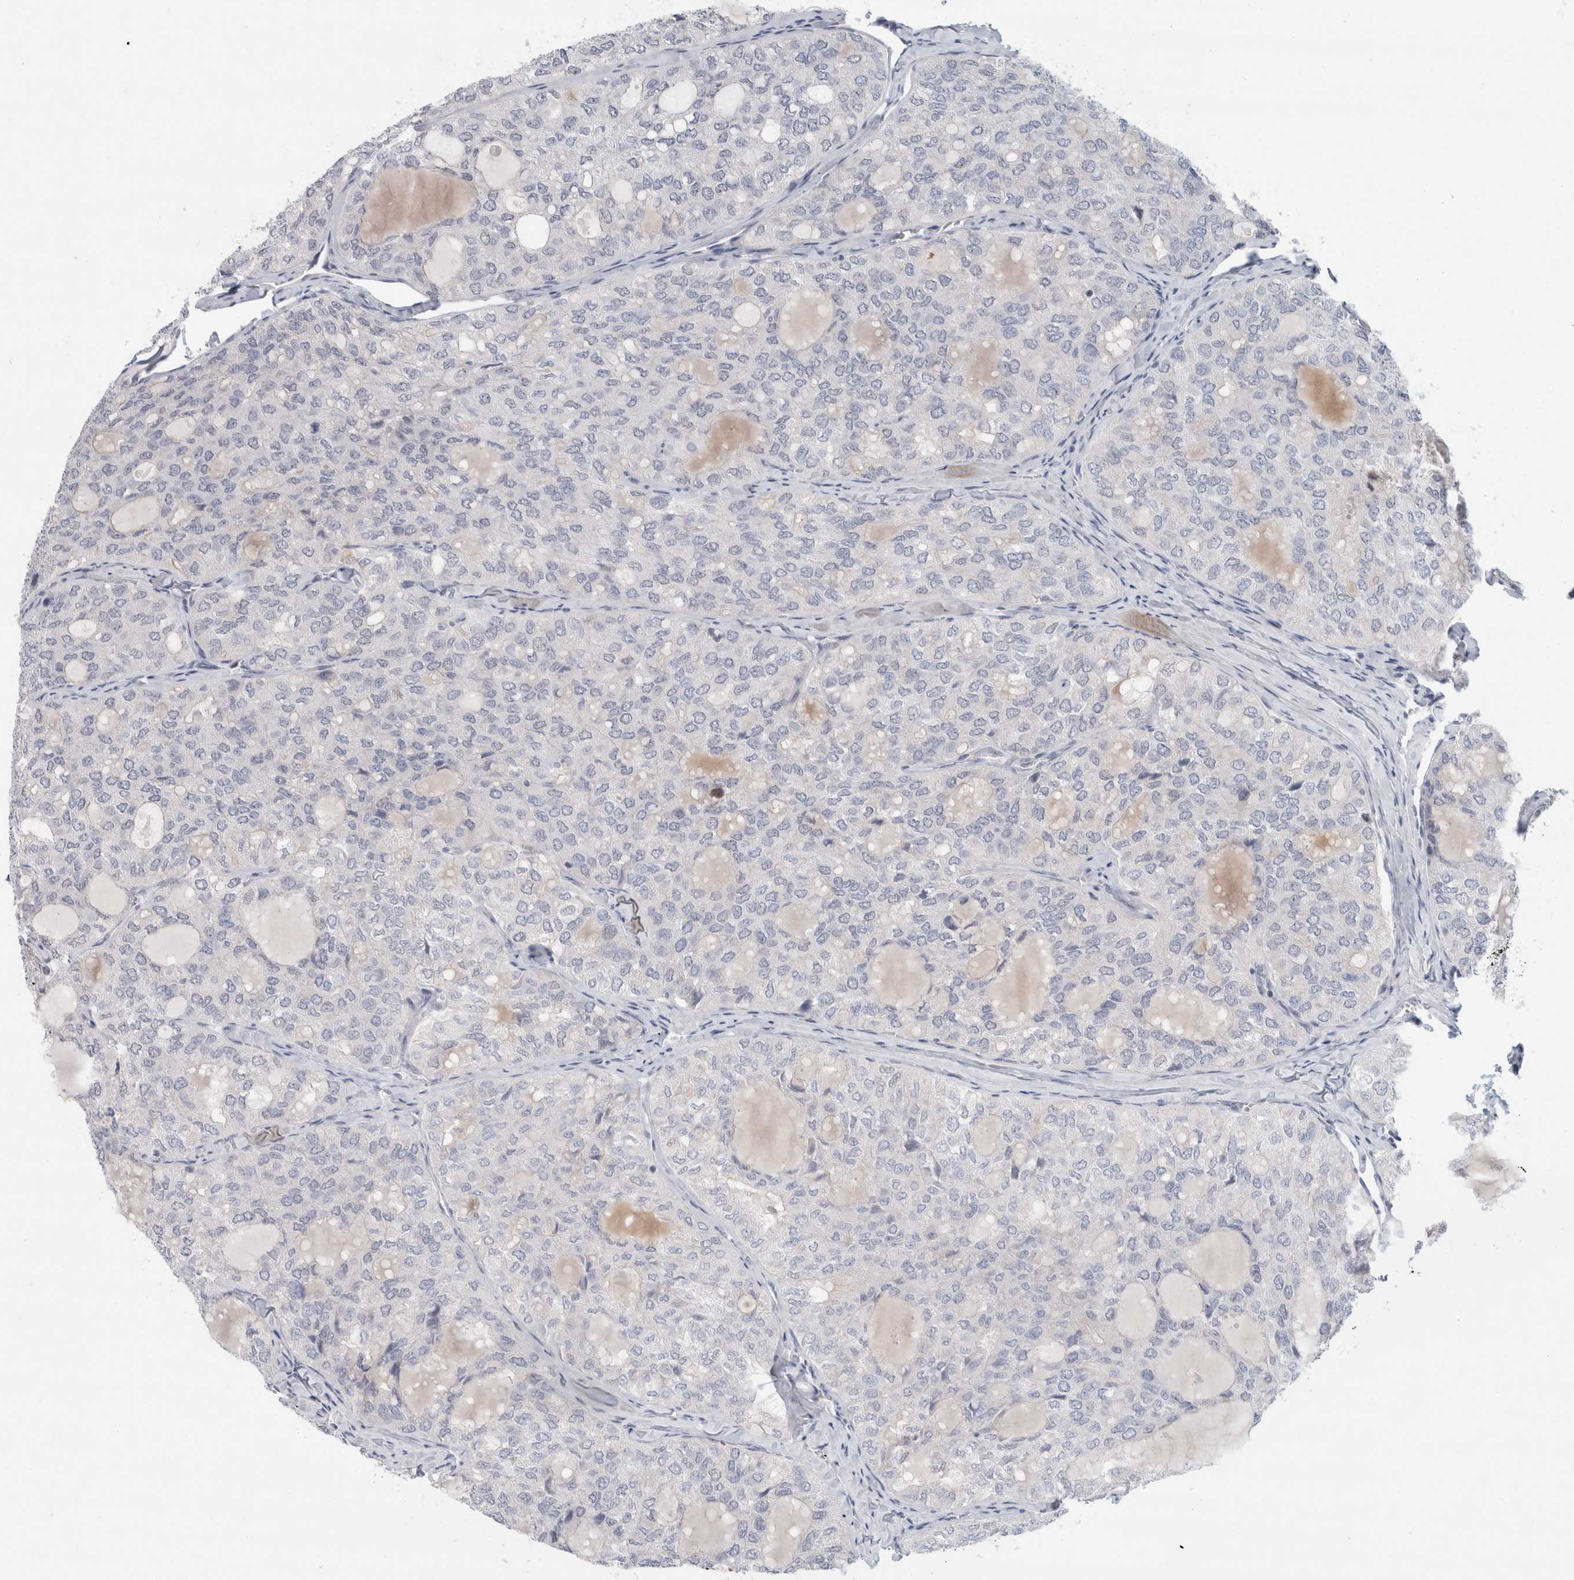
{"staining": {"intensity": "negative", "quantity": "none", "location": "none"}, "tissue": "thyroid cancer", "cell_type": "Tumor cells", "image_type": "cancer", "snomed": [{"axis": "morphology", "description": "Follicular adenoma carcinoma, NOS"}, {"axis": "topography", "description": "Thyroid gland"}], "caption": "Follicular adenoma carcinoma (thyroid) stained for a protein using IHC exhibits no positivity tumor cells.", "gene": "NIPA1", "patient": {"sex": "male", "age": 75}}